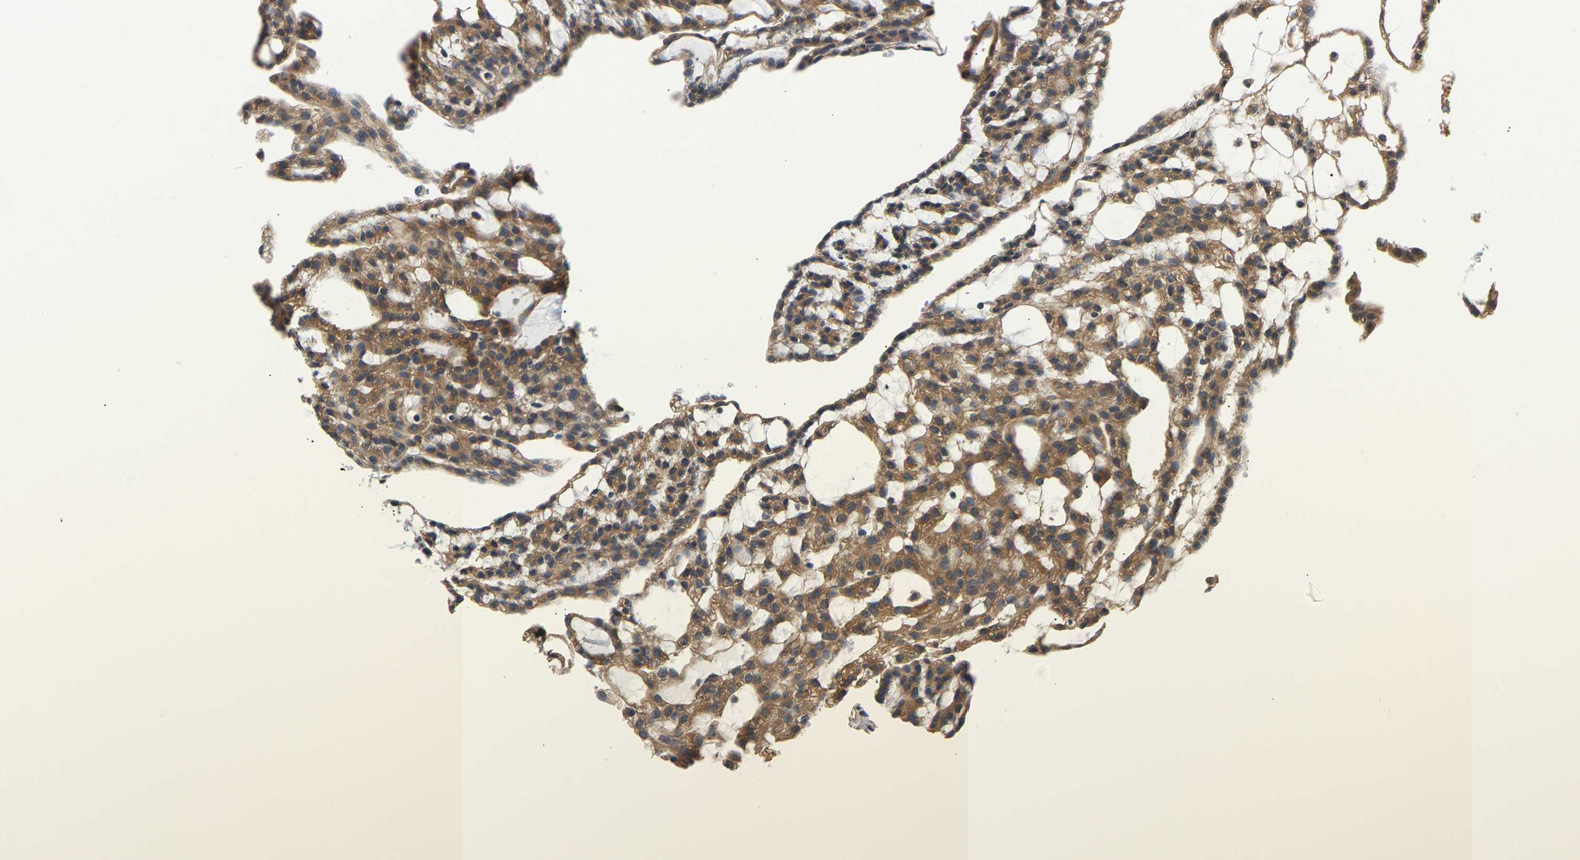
{"staining": {"intensity": "moderate", "quantity": ">75%", "location": "cytoplasmic/membranous"}, "tissue": "renal cancer", "cell_type": "Tumor cells", "image_type": "cancer", "snomed": [{"axis": "morphology", "description": "Adenocarcinoma, NOS"}, {"axis": "topography", "description": "Kidney"}], "caption": "Renal adenocarcinoma was stained to show a protein in brown. There is medium levels of moderate cytoplasmic/membranous expression in about >75% of tumor cells.", "gene": "ARHGEF12", "patient": {"sex": "male", "age": 63}}